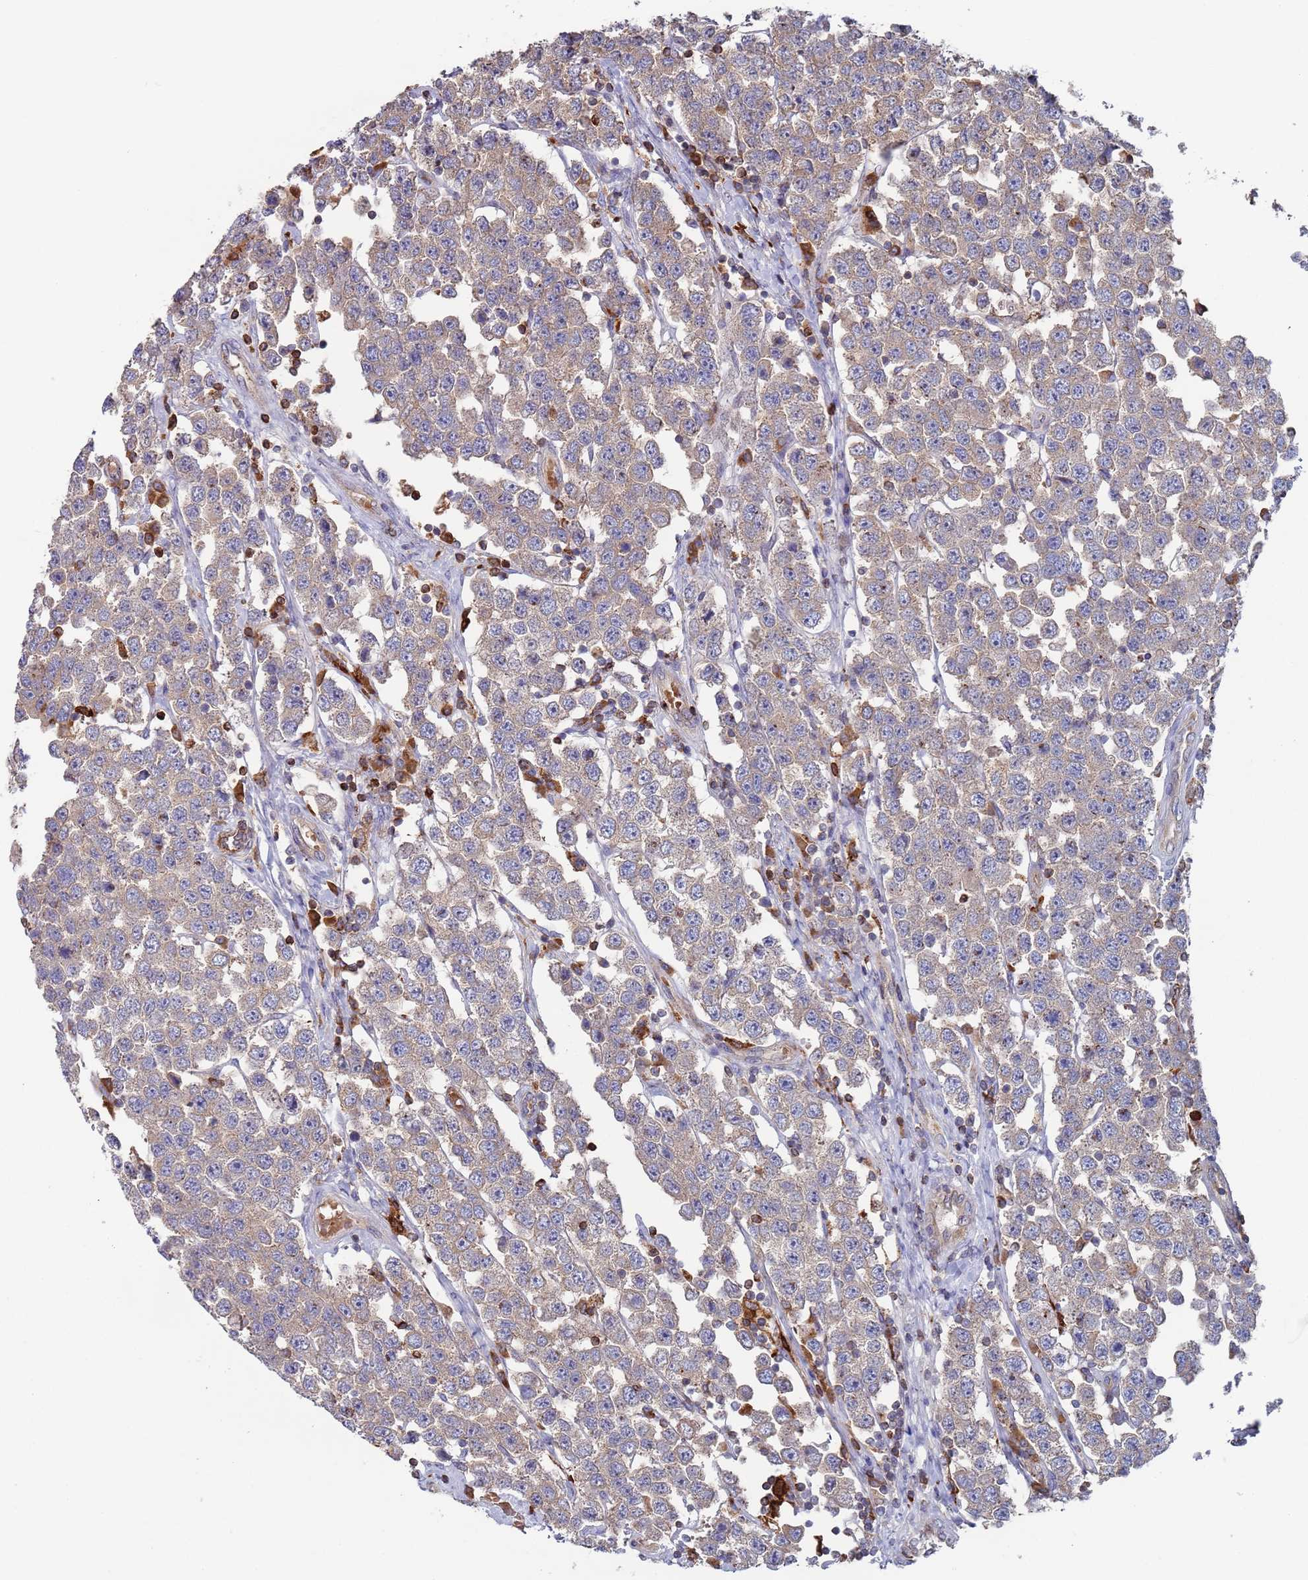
{"staining": {"intensity": "weak", "quantity": "25%-75%", "location": "cytoplasmic/membranous"}, "tissue": "testis cancer", "cell_type": "Tumor cells", "image_type": "cancer", "snomed": [{"axis": "morphology", "description": "Seminoma, NOS"}, {"axis": "topography", "description": "Testis"}], "caption": "Protein staining by immunohistochemistry shows weak cytoplasmic/membranous staining in approximately 25%-75% of tumor cells in testis seminoma.", "gene": "MALRD1", "patient": {"sex": "male", "age": 28}}